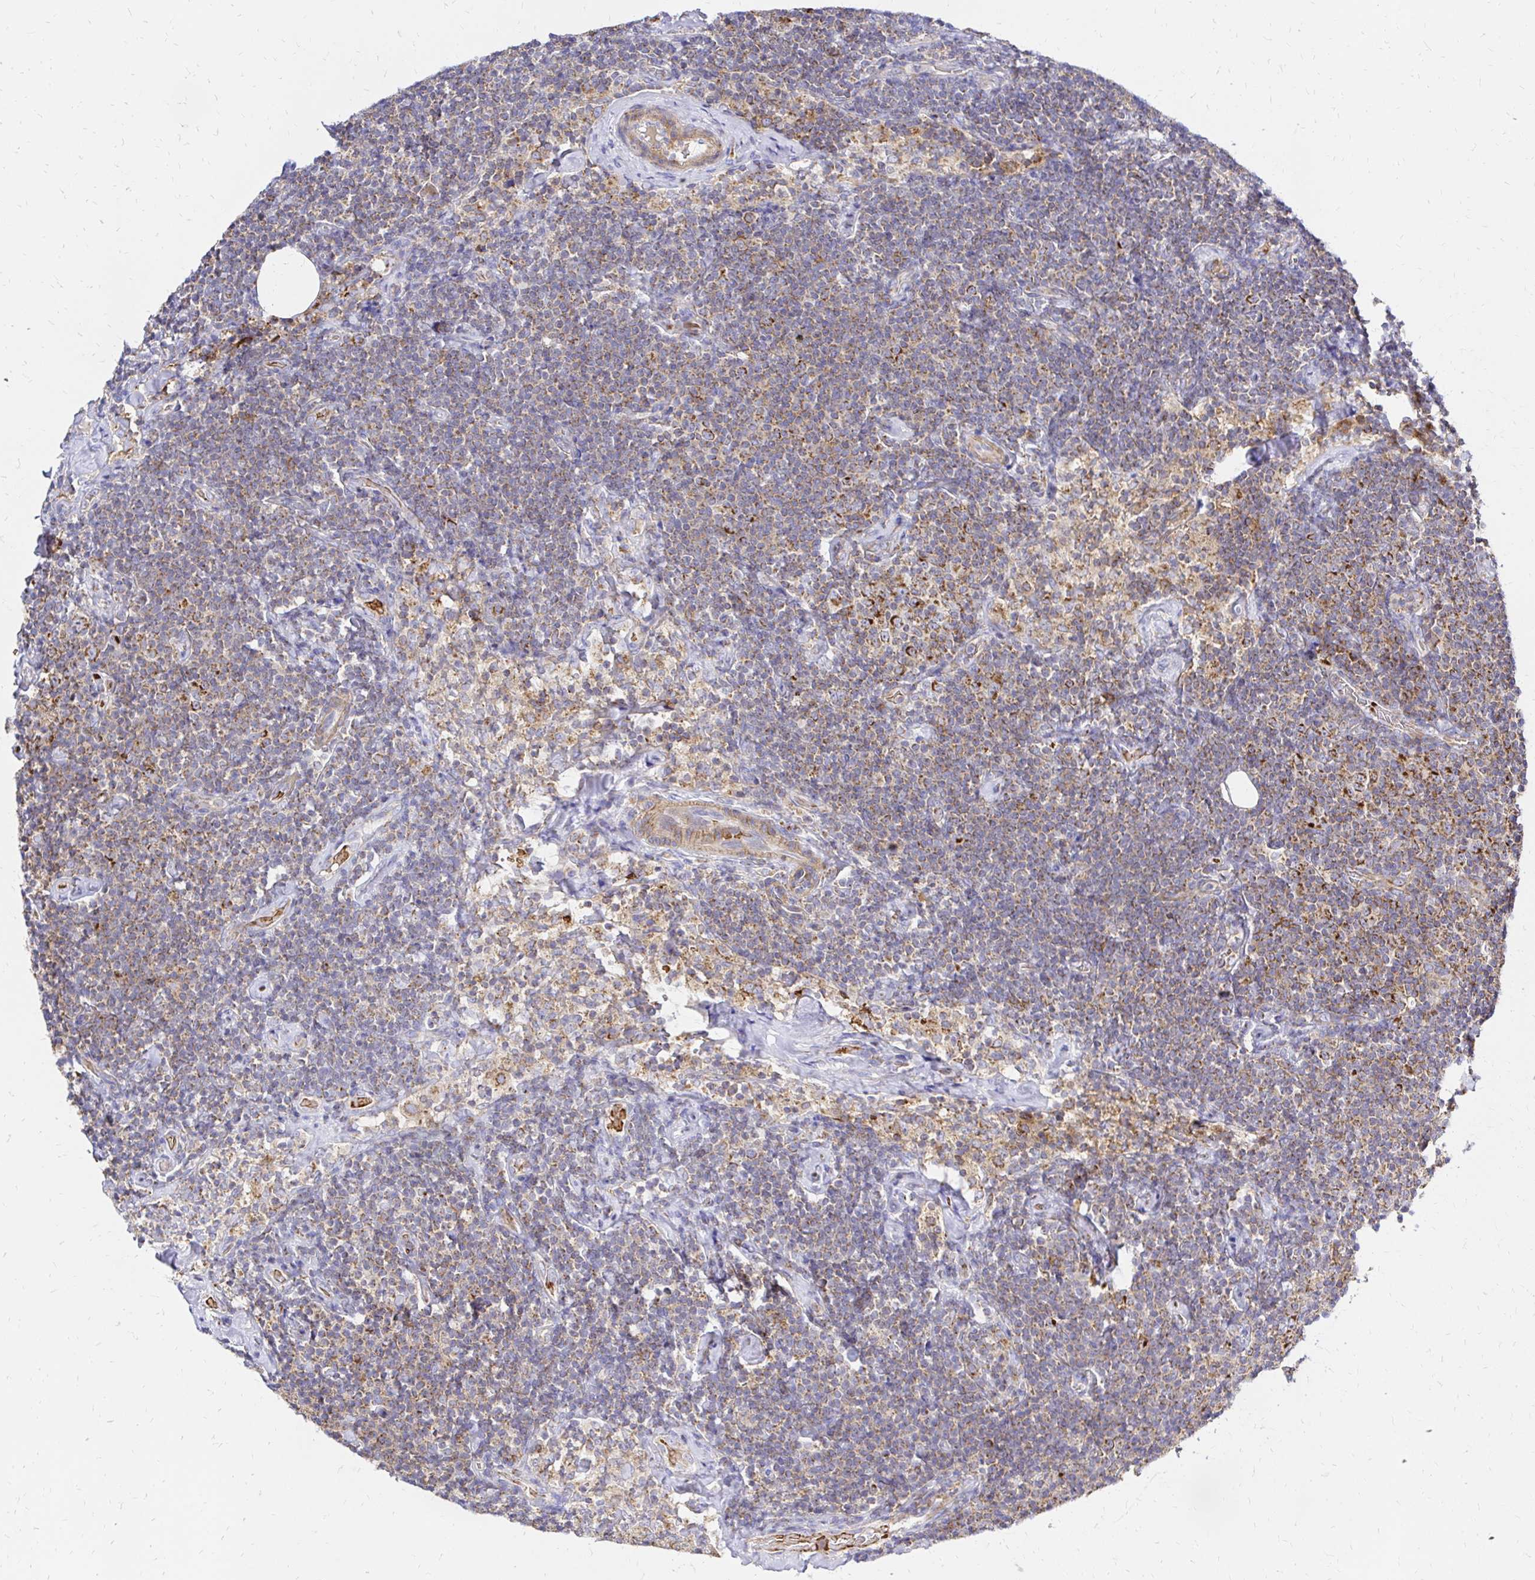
{"staining": {"intensity": "moderate", "quantity": ">75%", "location": "cytoplasmic/membranous"}, "tissue": "lymphoma", "cell_type": "Tumor cells", "image_type": "cancer", "snomed": [{"axis": "morphology", "description": "Malignant lymphoma, non-Hodgkin's type, Low grade"}, {"axis": "topography", "description": "Lymph node"}], "caption": "Lymphoma stained for a protein (brown) shows moderate cytoplasmic/membranous positive expression in approximately >75% of tumor cells.", "gene": "MRPL13", "patient": {"sex": "male", "age": 81}}